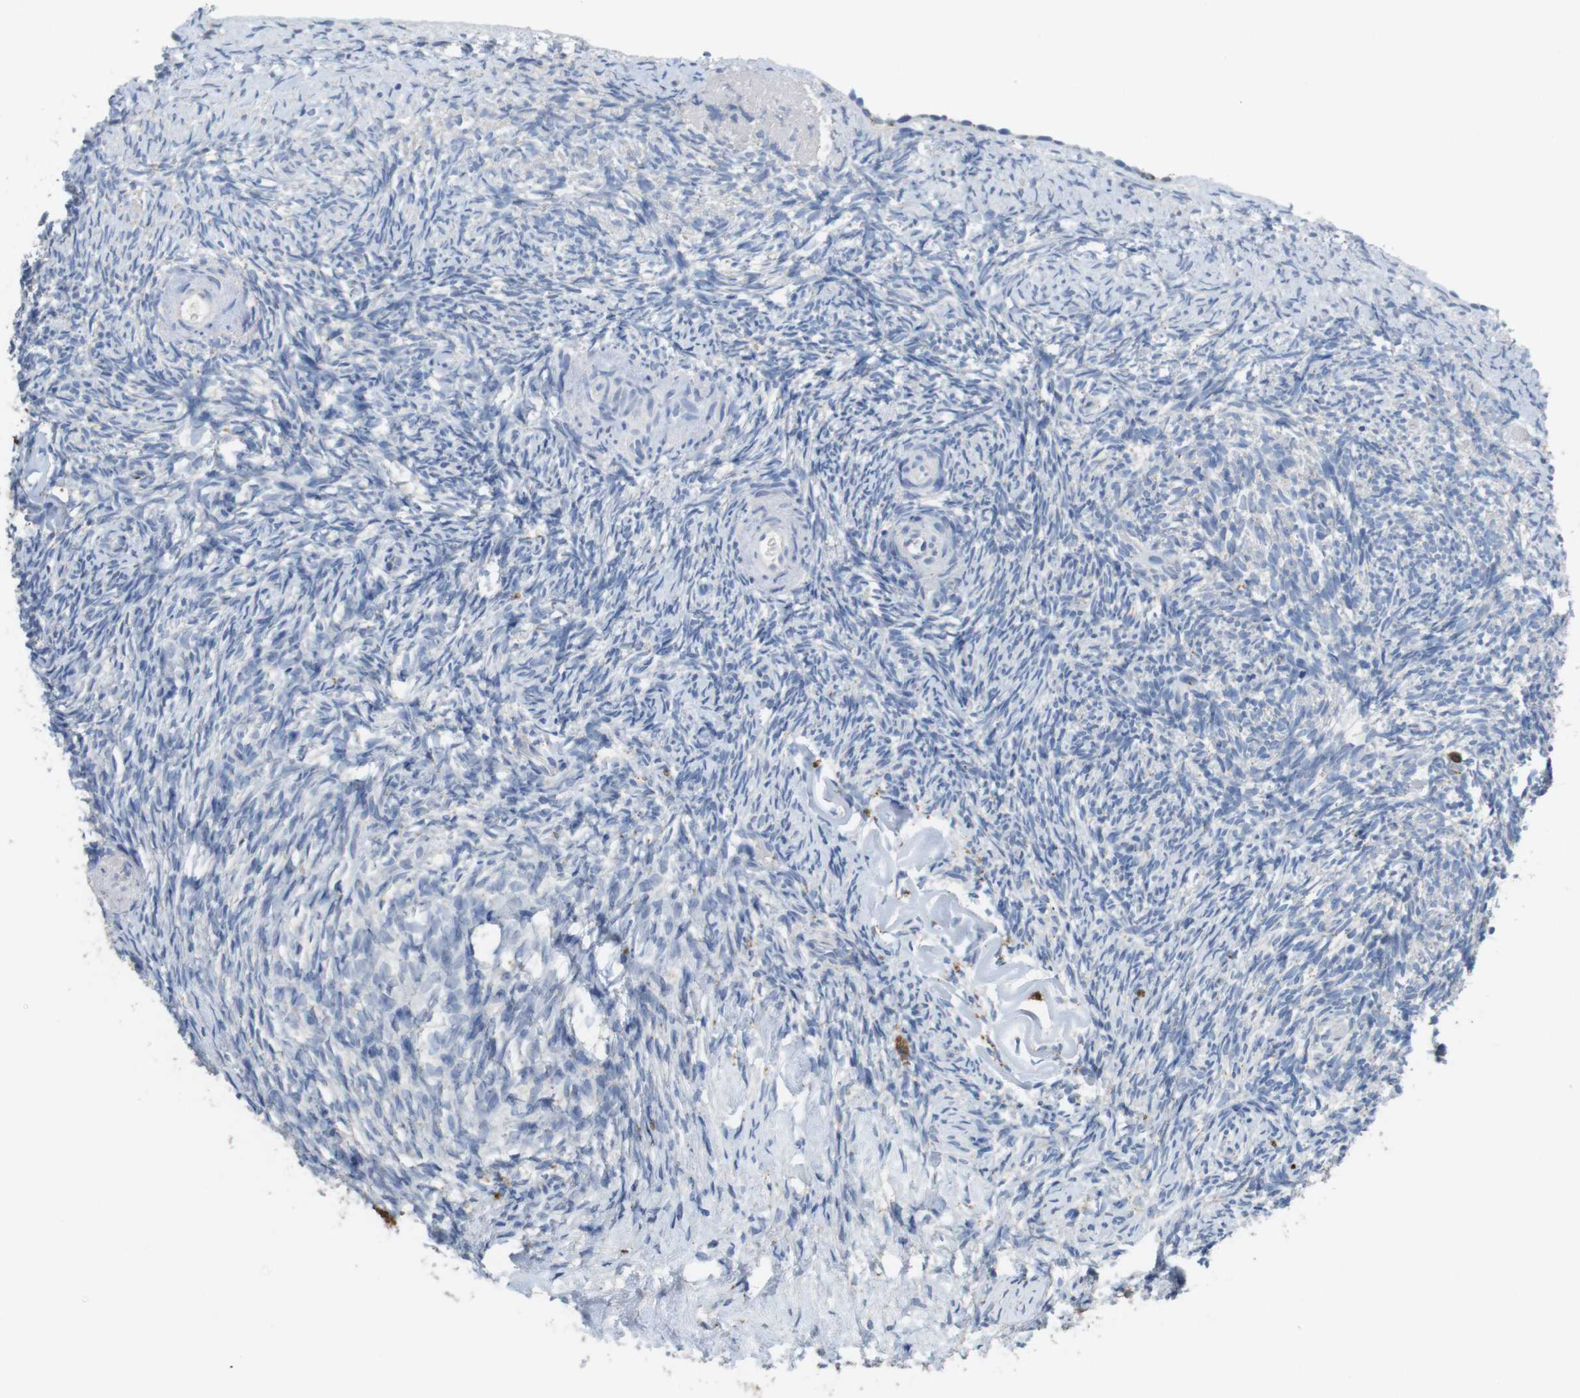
{"staining": {"intensity": "negative", "quantity": "none", "location": "none"}, "tissue": "ovary", "cell_type": "Follicle cells", "image_type": "normal", "snomed": [{"axis": "morphology", "description": "Normal tissue, NOS"}, {"axis": "topography", "description": "Ovary"}], "caption": "The IHC image has no significant expression in follicle cells of ovary. The staining was performed using DAB to visualize the protein expression in brown, while the nuclei were stained in blue with hematoxylin (Magnification: 20x).", "gene": "KPNA2", "patient": {"sex": "female", "age": 60}}